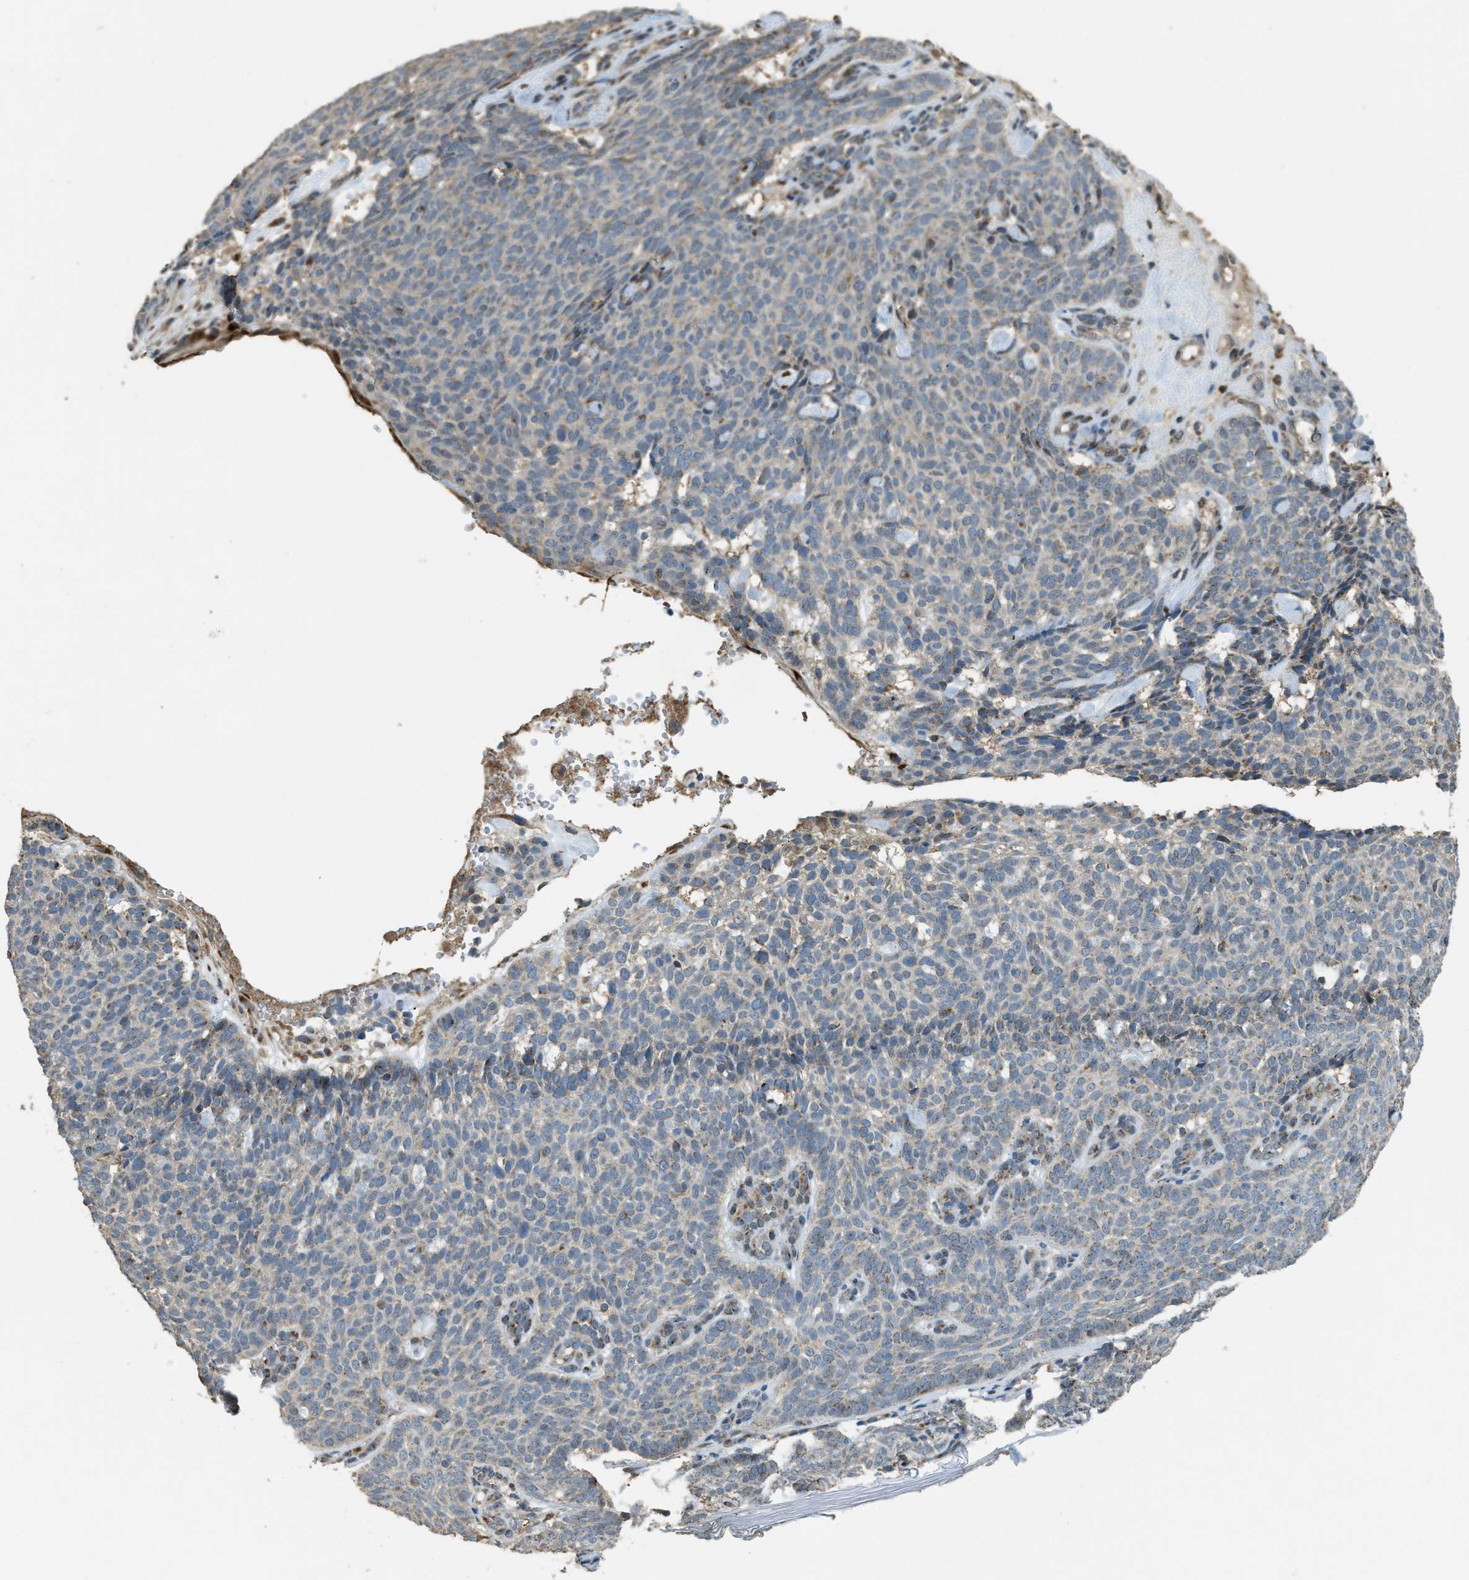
{"staining": {"intensity": "weak", "quantity": ">75%", "location": "cytoplasmic/membranous"}, "tissue": "skin cancer", "cell_type": "Tumor cells", "image_type": "cancer", "snomed": [{"axis": "morphology", "description": "Basal cell carcinoma"}, {"axis": "topography", "description": "Skin"}], "caption": "A histopathology image of human skin cancer stained for a protein shows weak cytoplasmic/membranous brown staining in tumor cells.", "gene": "IPO7", "patient": {"sex": "male", "age": 61}}